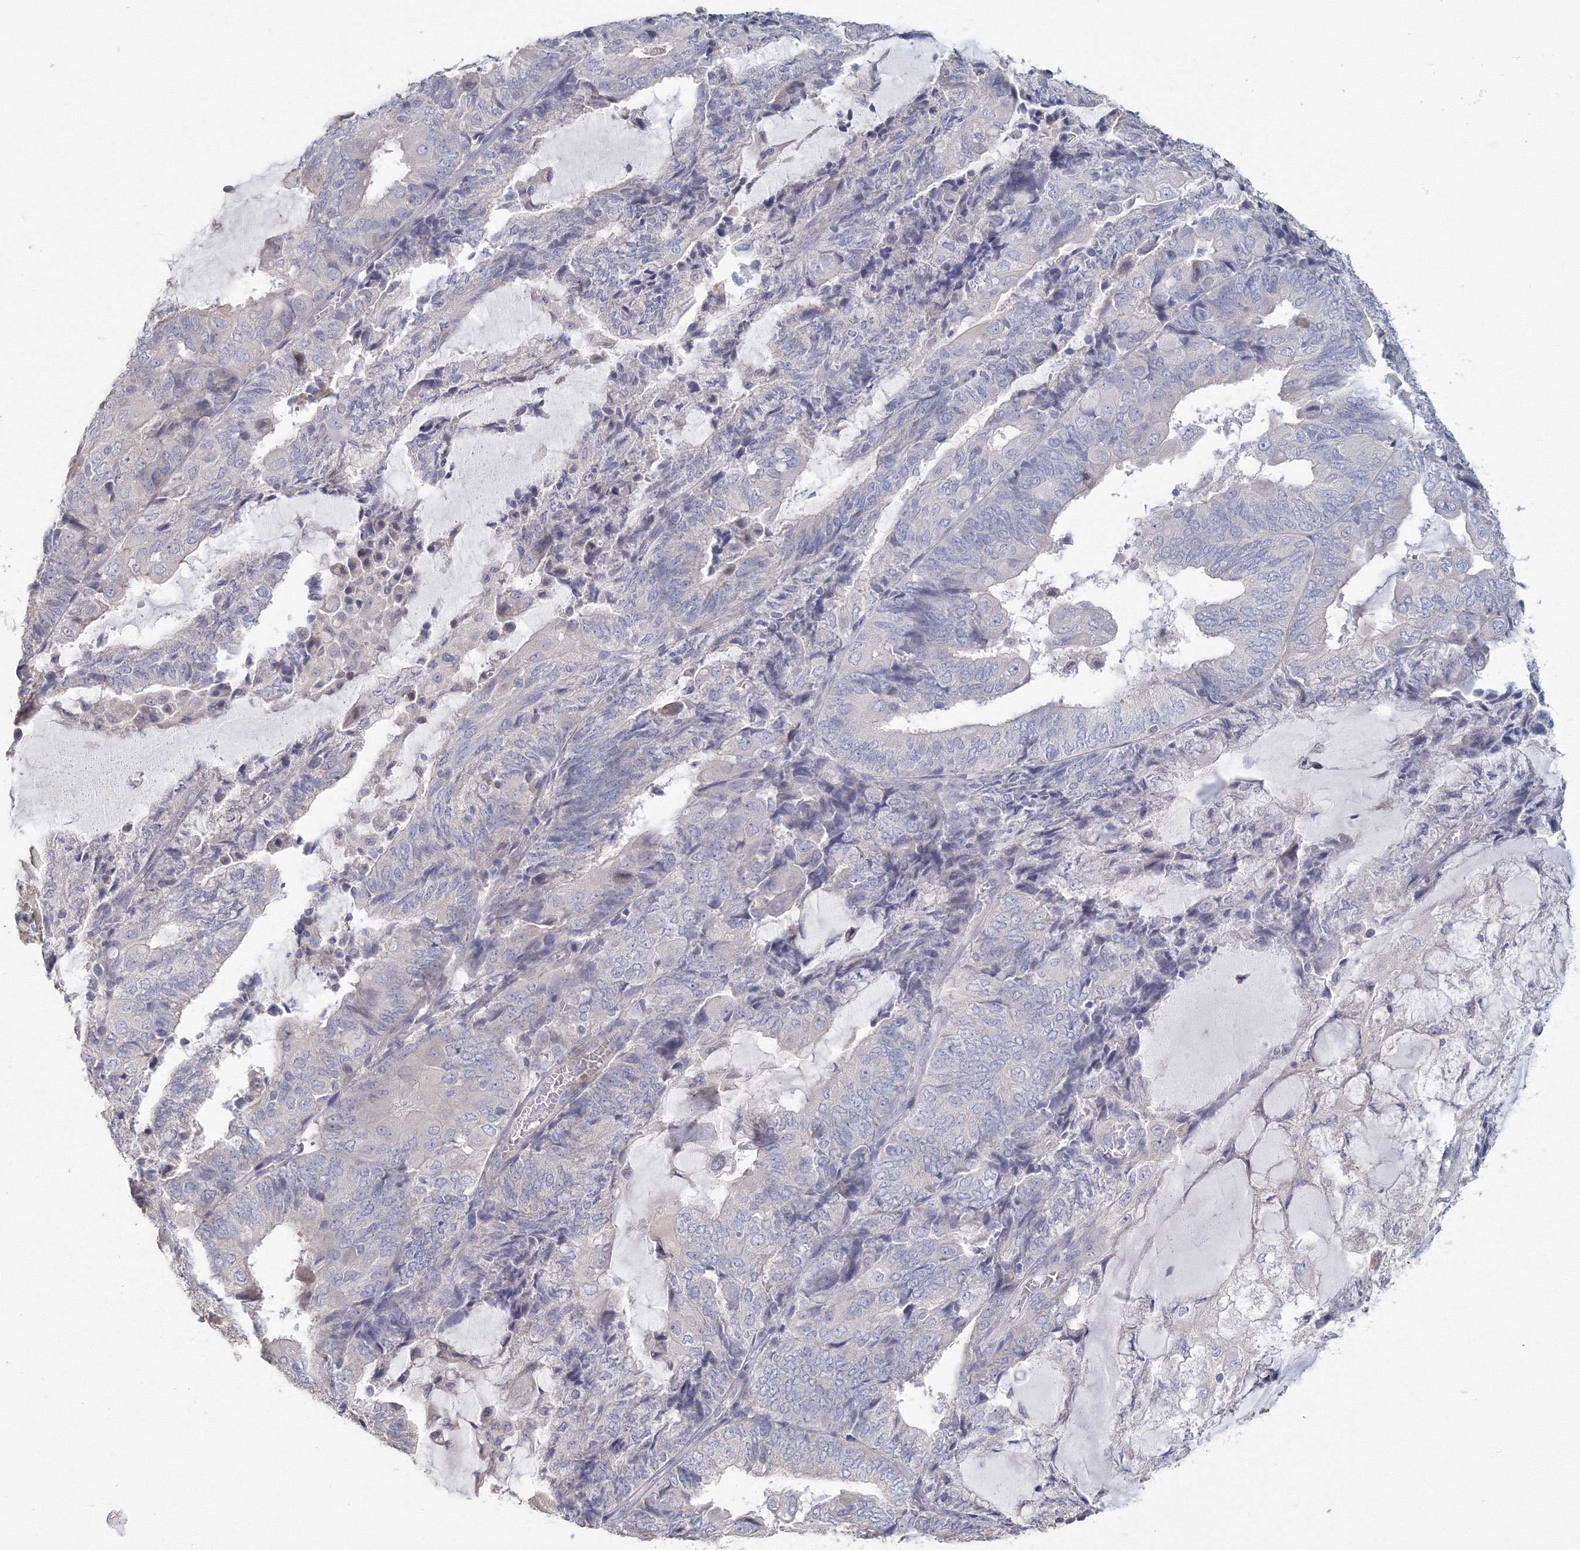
{"staining": {"intensity": "negative", "quantity": "none", "location": "none"}, "tissue": "endometrial cancer", "cell_type": "Tumor cells", "image_type": "cancer", "snomed": [{"axis": "morphology", "description": "Adenocarcinoma, NOS"}, {"axis": "topography", "description": "Endometrium"}], "caption": "IHC micrograph of human endometrial adenocarcinoma stained for a protein (brown), which displays no expression in tumor cells.", "gene": "TACC2", "patient": {"sex": "female", "age": 81}}